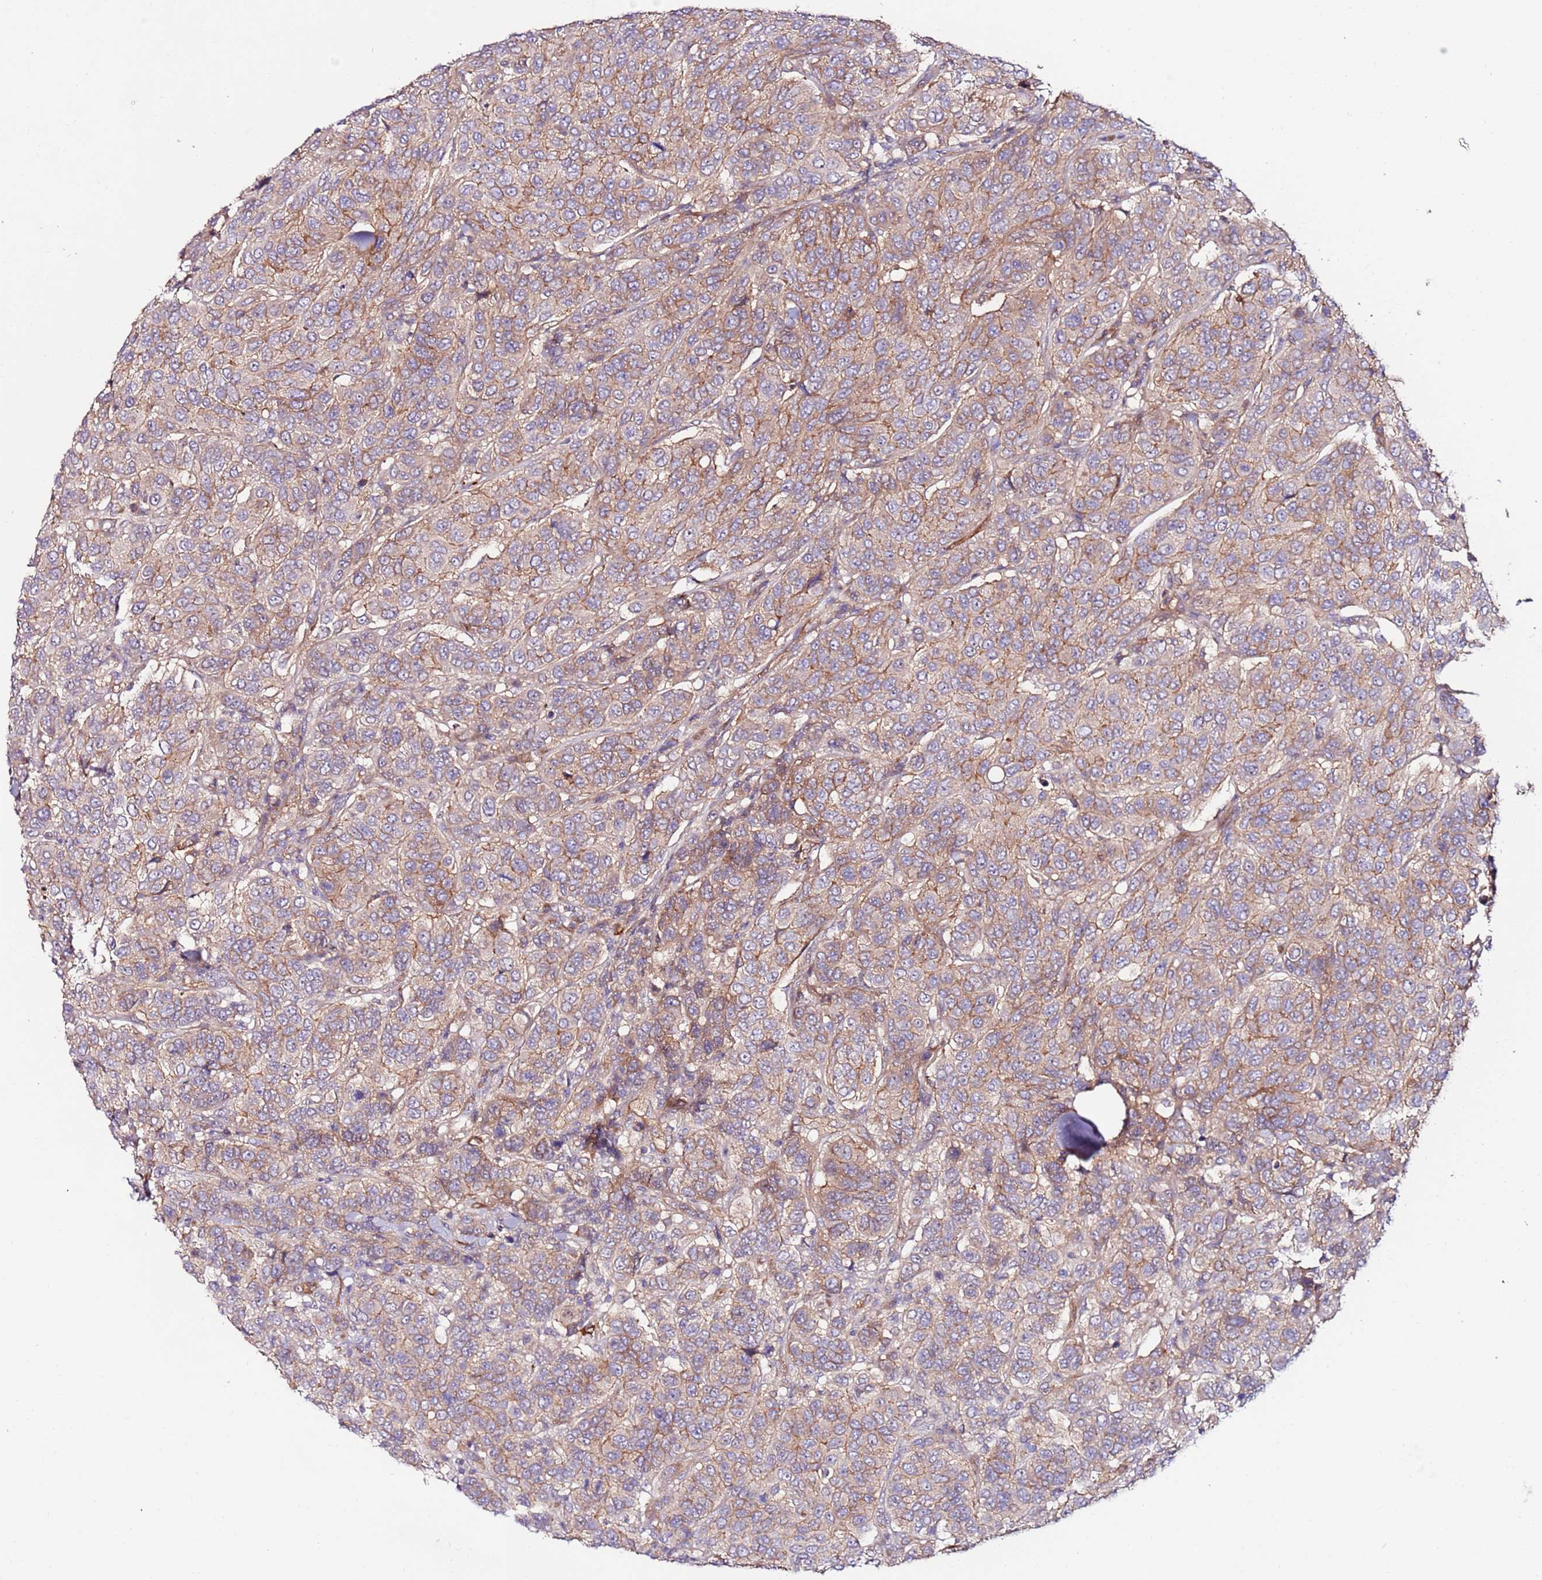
{"staining": {"intensity": "moderate", "quantity": ">75%", "location": "cytoplasmic/membranous"}, "tissue": "breast cancer", "cell_type": "Tumor cells", "image_type": "cancer", "snomed": [{"axis": "morphology", "description": "Duct carcinoma"}, {"axis": "topography", "description": "Breast"}], "caption": "About >75% of tumor cells in breast intraductal carcinoma demonstrate moderate cytoplasmic/membranous protein expression as visualized by brown immunohistochemical staining.", "gene": "FLVCR1", "patient": {"sex": "female", "age": 55}}